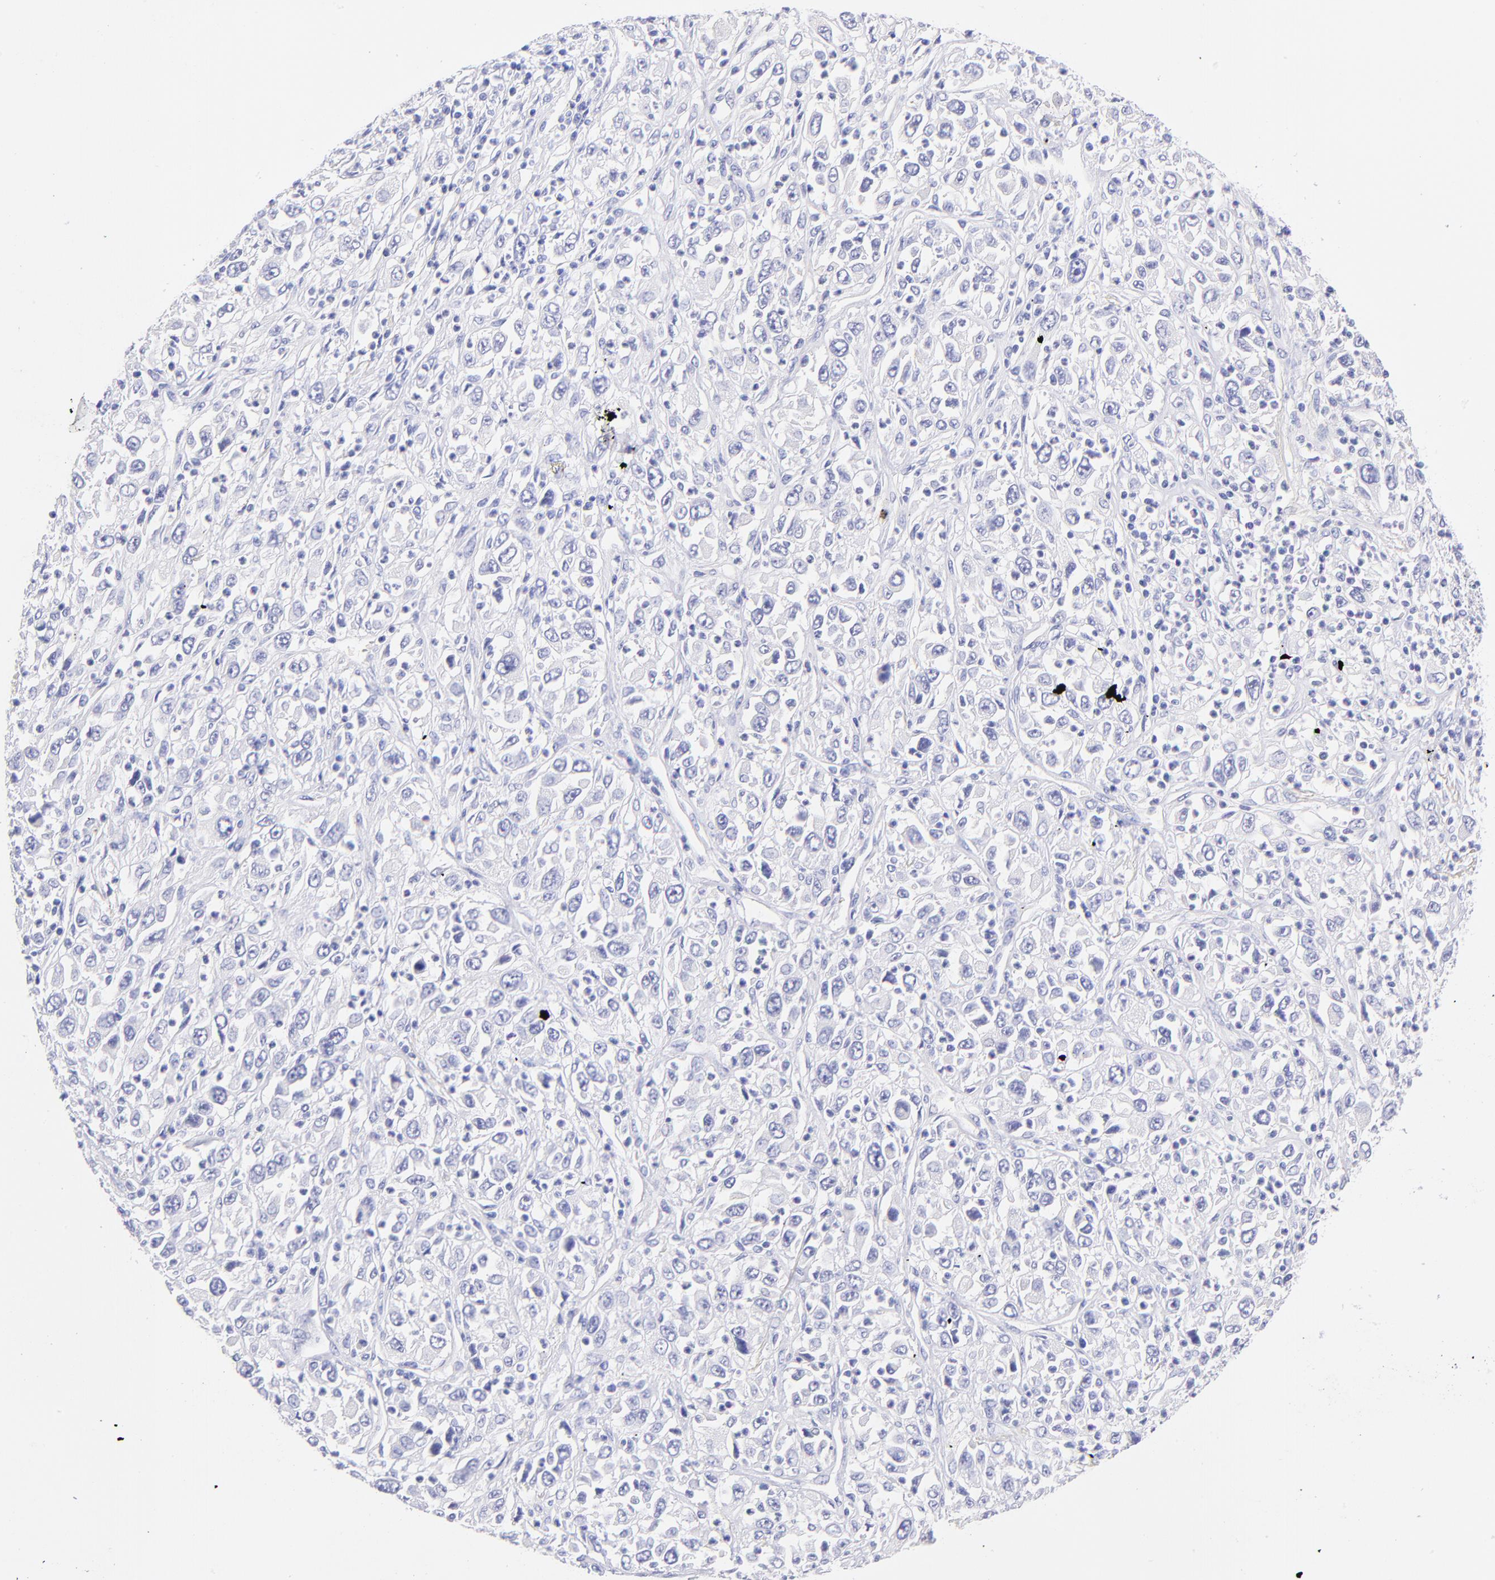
{"staining": {"intensity": "negative", "quantity": "none", "location": "none"}, "tissue": "melanoma", "cell_type": "Tumor cells", "image_type": "cancer", "snomed": [{"axis": "morphology", "description": "Malignant melanoma, Metastatic site"}, {"axis": "topography", "description": "Skin"}], "caption": "Immunohistochemical staining of melanoma displays no significant staining in tumor cells.", "gene": "RAB3B", "patient": {"sex": "female", "age": 56}}